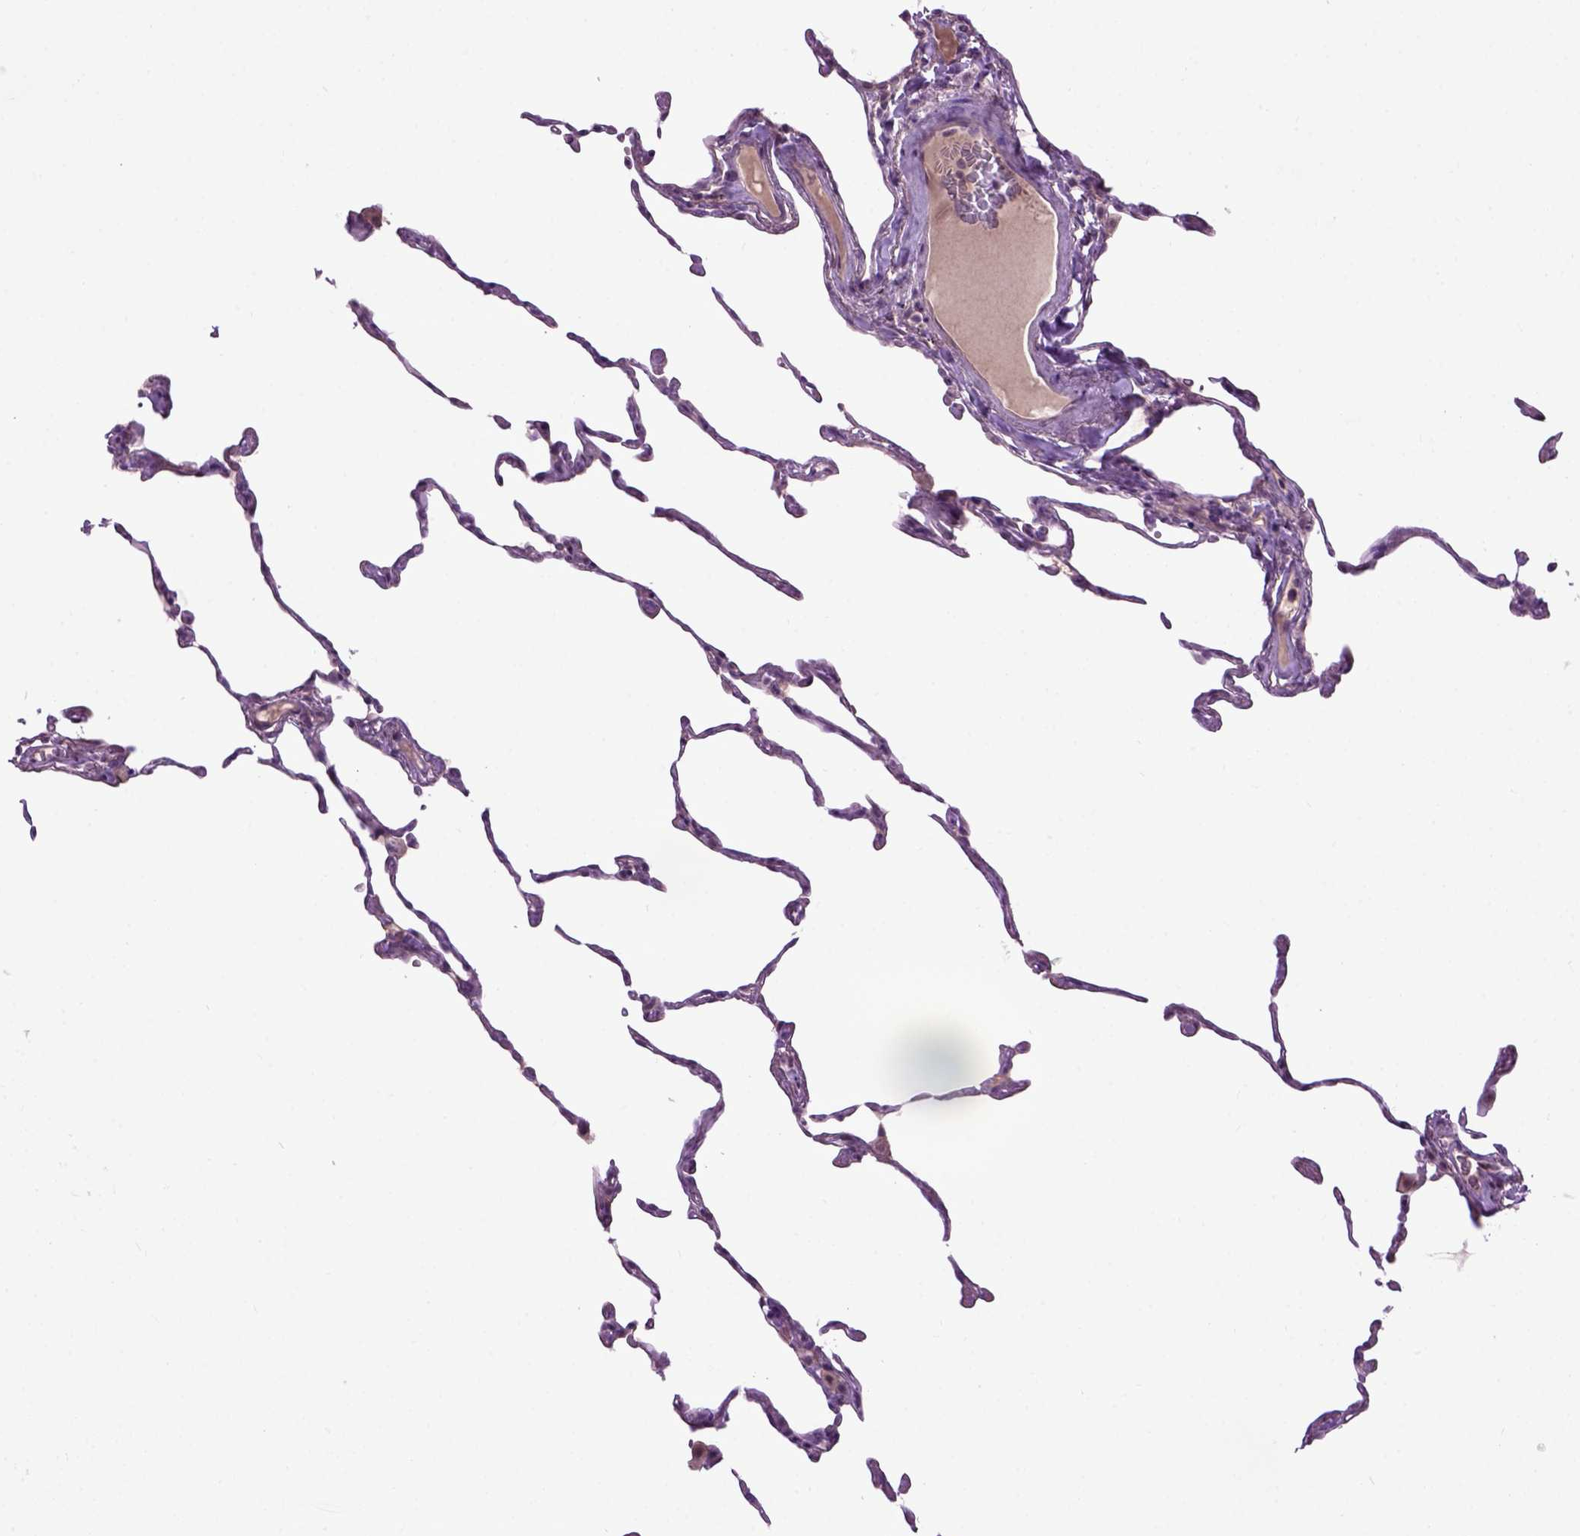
{"staining": {"intensity": "negative", "quantity": "none", "location": "none"}, "tissue": "lung", "cell_type": "Alveolar cells", "image_type": "normal", "snomed": [{"axis": "morphology", "description": "Normal tissue, NOS"}, {"axis": "topography", "description": "Lung"}], "caption": "Micrograph shows no significant protein staining in alveolar cells of benign lung.", "gene": "EMILIN3", "patient": {"sex": "female", "age": 57}}